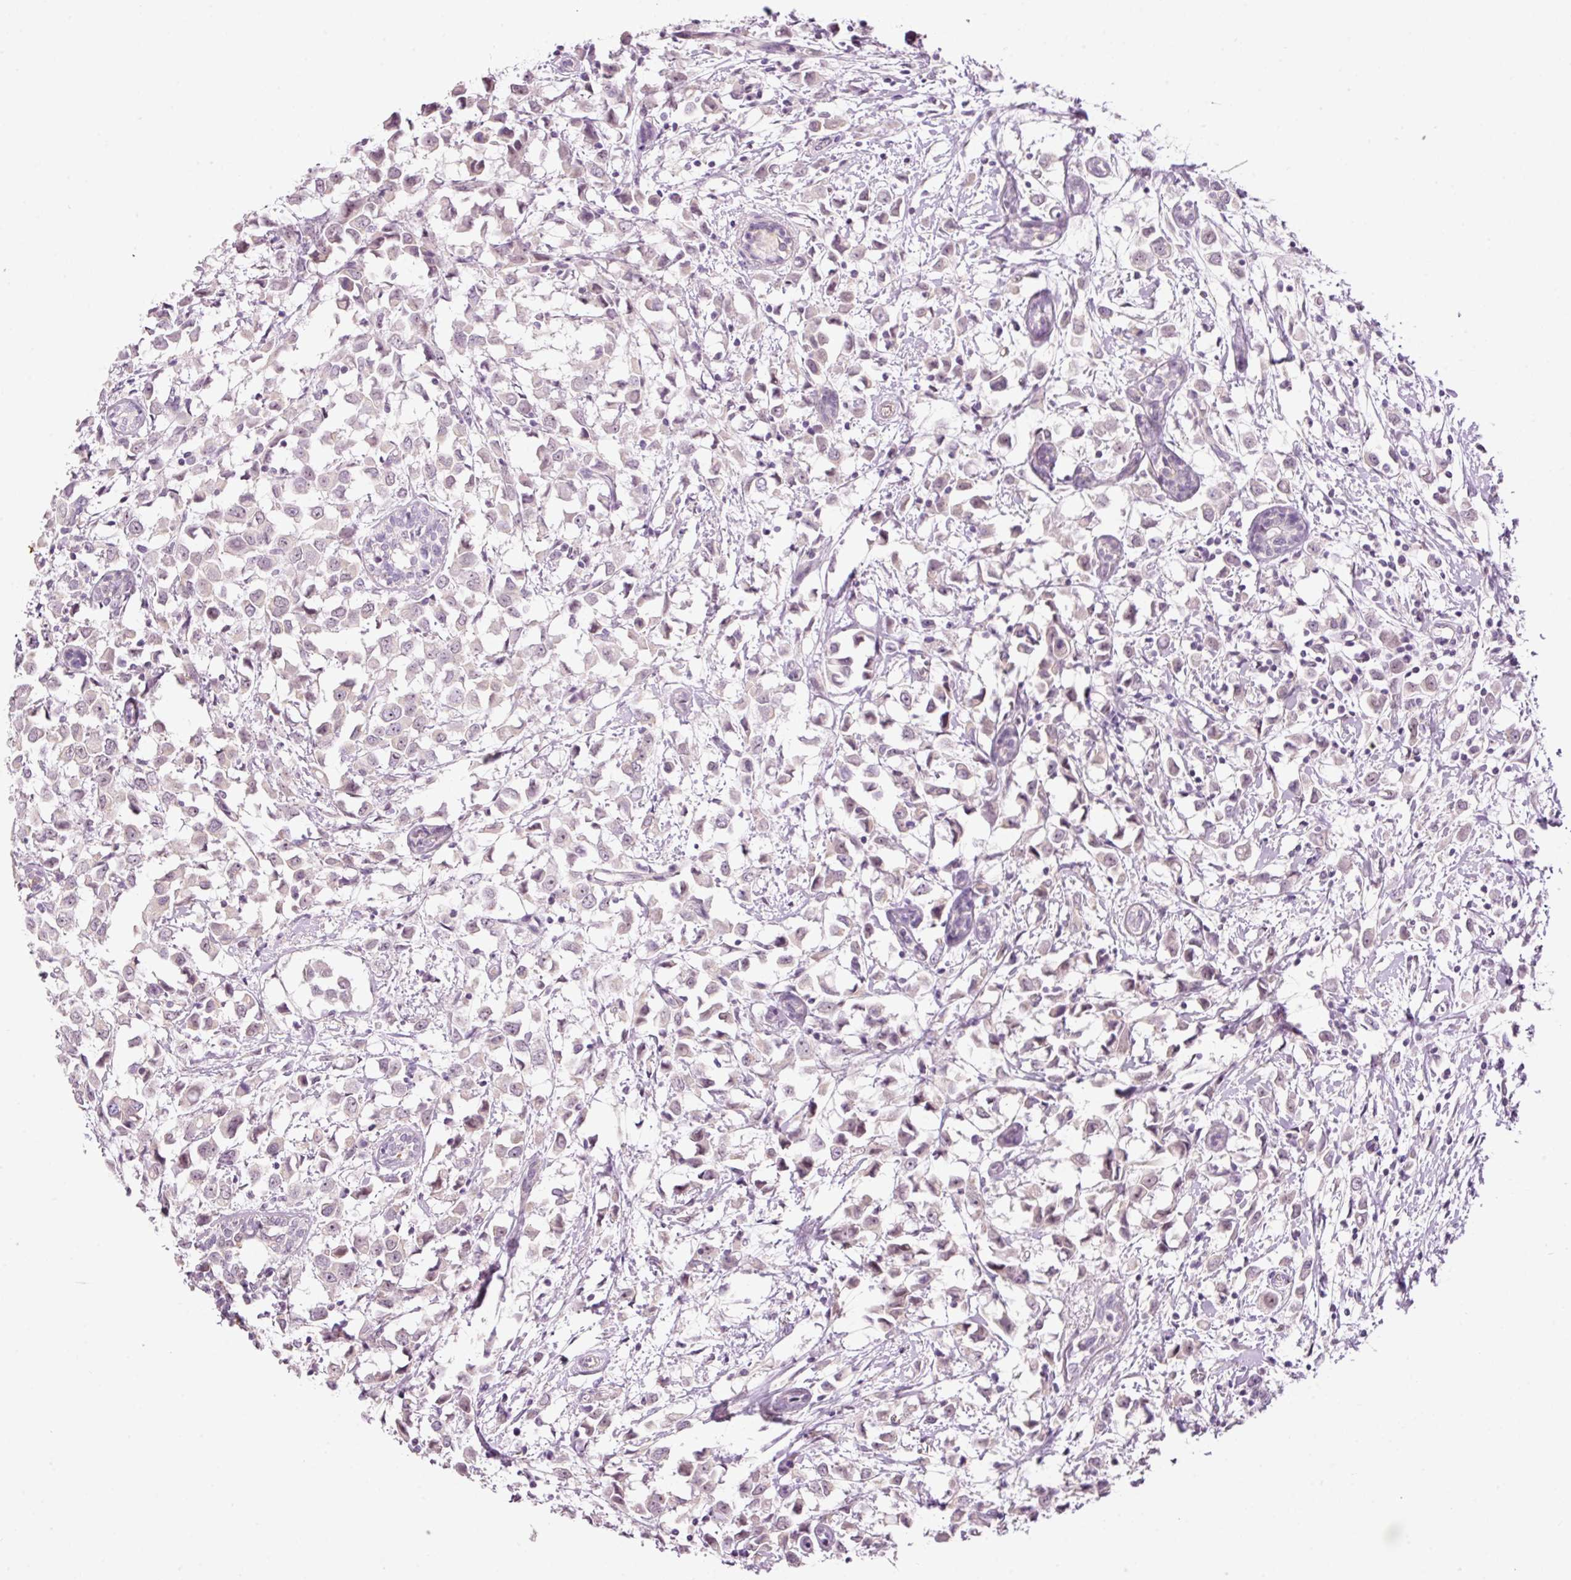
{"staining": {"intensity": "weak", "quantity": ">75%", "location": "nuclear"}, "tissue": "breast cancer", "cell_type": "Tumor cells", "image_type": "cancer", "snomed": [{"axis": "morphology", "description": "Duct carcinoma"}, {"axis": "topography", "description": "Breast"}], "caption": "This is an image of immunohistochemistry staining of intraductal carcinoma (breast), which shows weak staining in the nuclear of tumor cells.", "gene": "GCG", "patient": {"sex": "female", "age": 61}}